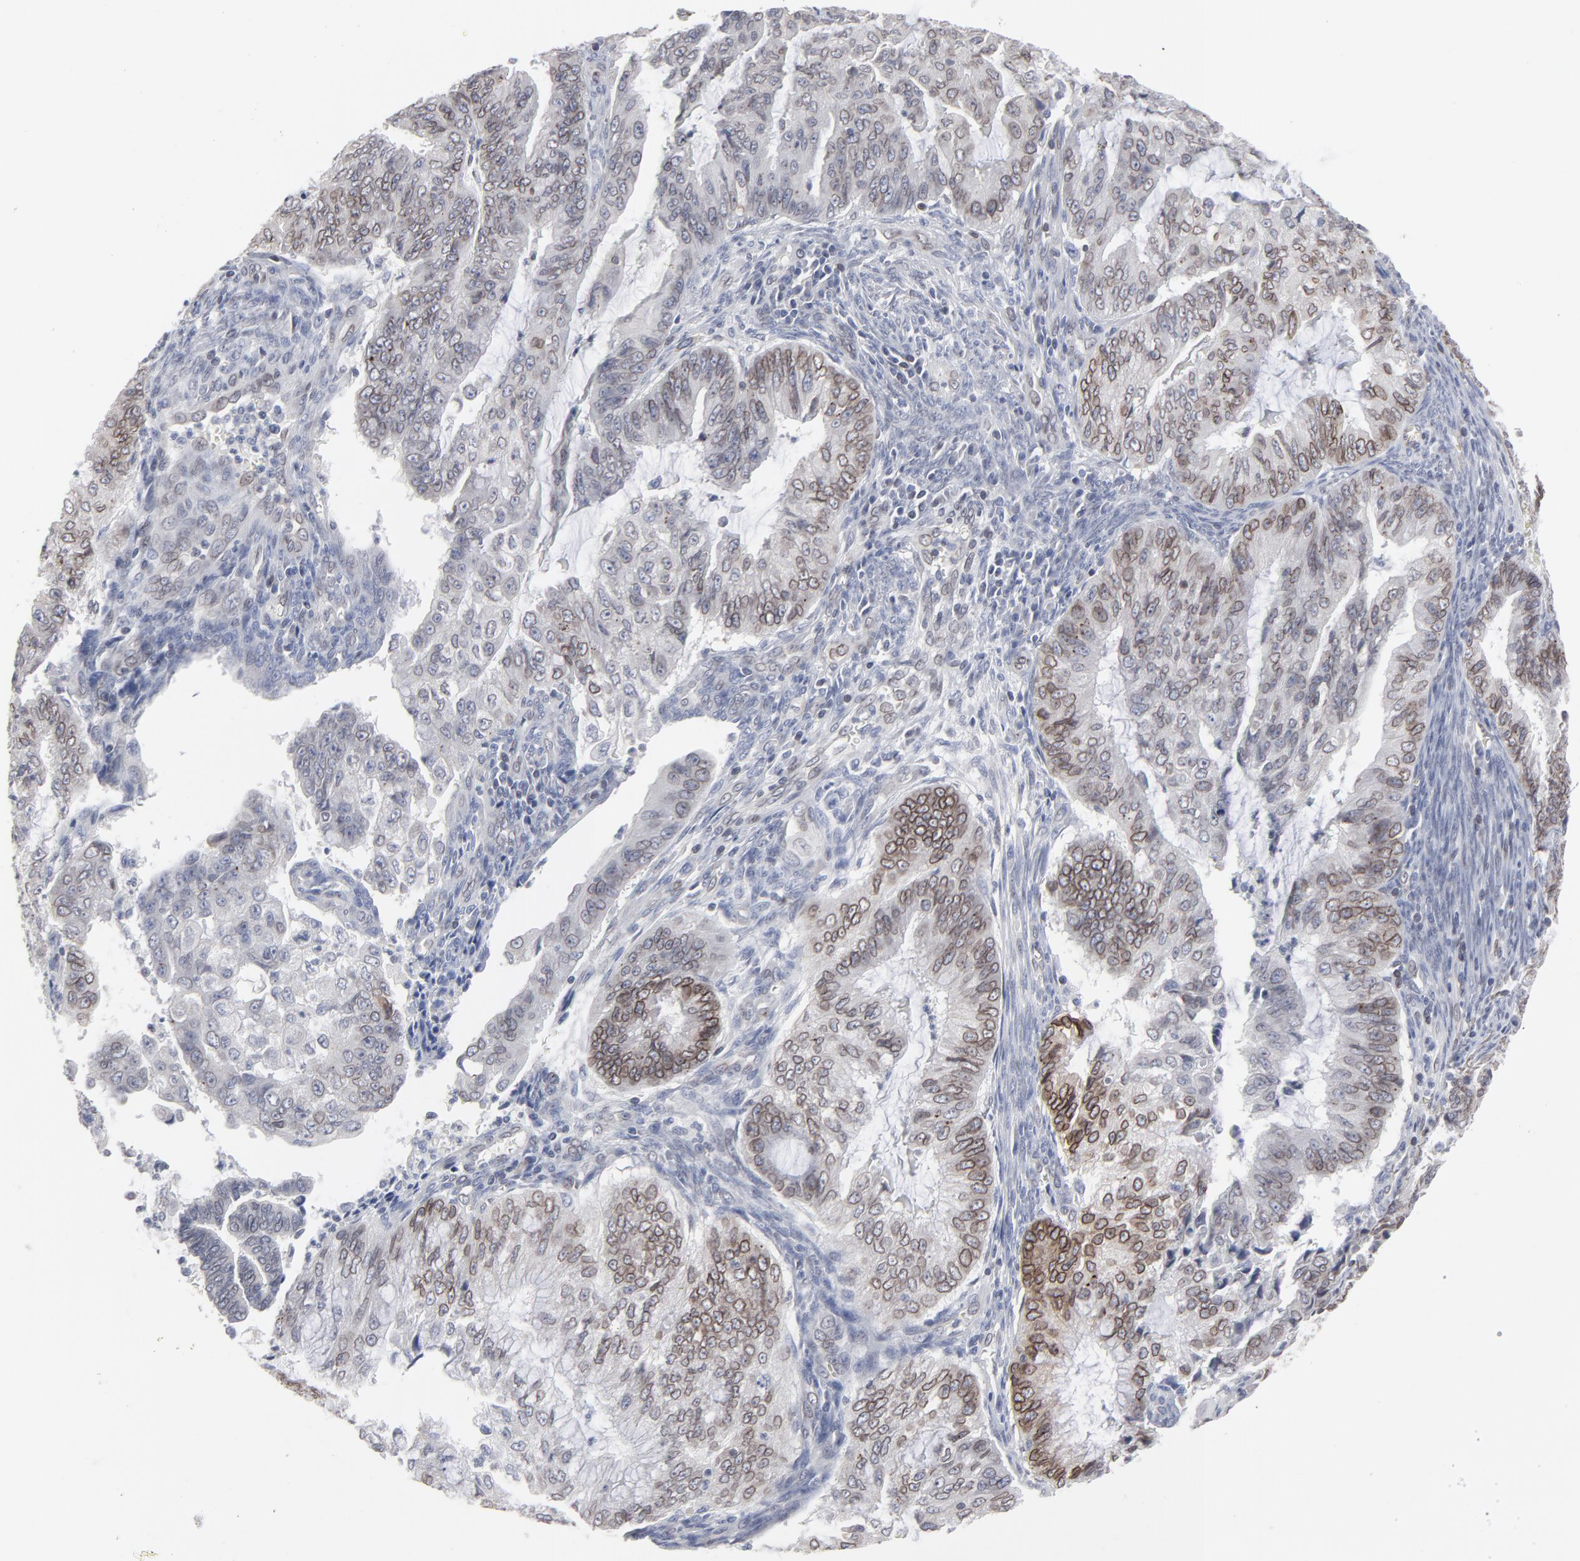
{"staining": {"intensity": "moderate", "quantity": ">75%", "location": "cytoplasmic/membranous,nuclear"}, "tissue": "endometrial cancer", "cell_type": "Tumor cells", "image_type": "cancer", "snomed": [{"axis": "morphology", "description": "Adenocarcinoma, NOS"}, {"axis": "topography", "description": "Endometrium"}], "caption": "Immunohistochemical staining of human endometrial adenocarcinoma exhibits moderate cytoplasmic/membranous and nuclear protein expression in about >75% of tumor cells.", "gene": "SYNE2", "patient": {"sex": "female", "age": 75}}